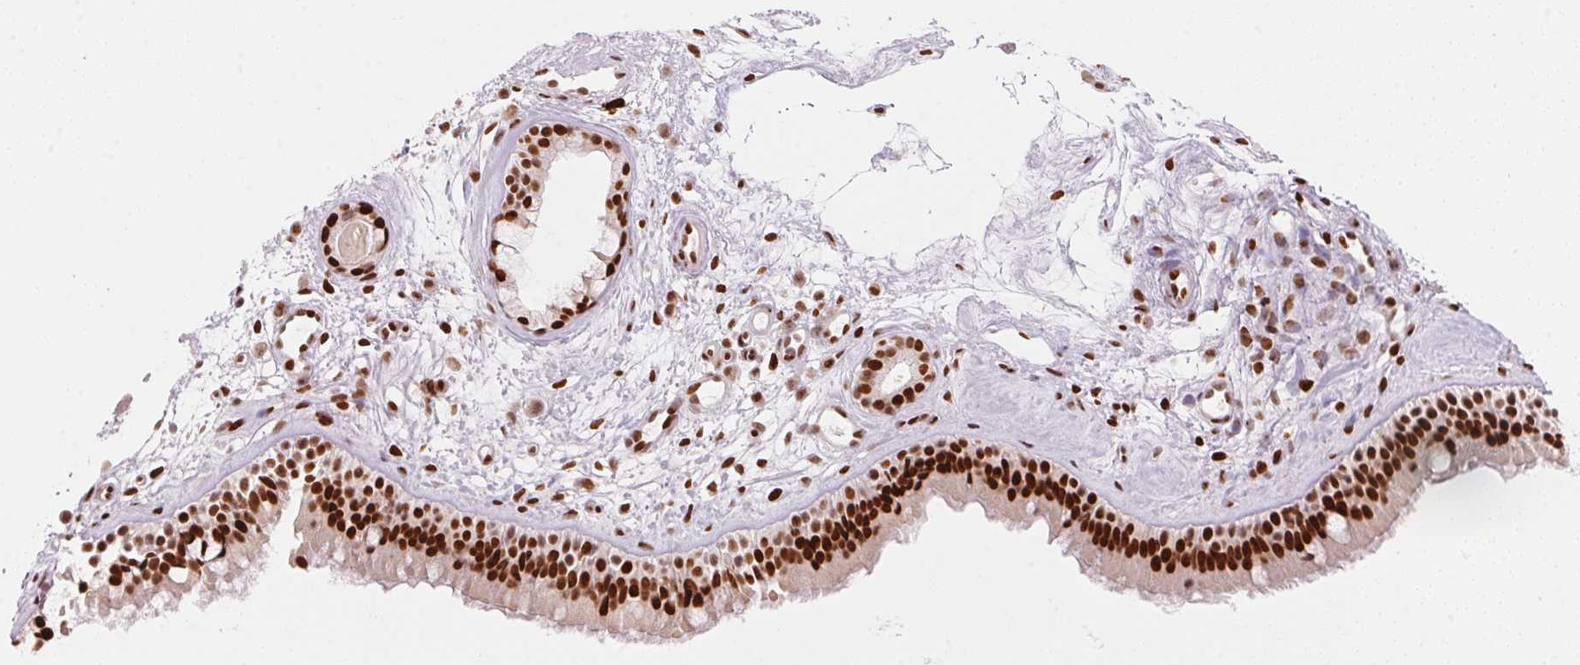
{"staining": {"intensity": "strong", "quantity": ">75%", "location": "nuclear"}, "tissue": "nasopharynx", "cell_type": "Respiratory epithelial cells", "image_type": "normal", "snomed": [{"axis": "morphology", "description": "Normal tissue, NOS"}, {"axis": "topography", "description": "Nasopharynx"}], "caption": "Immunohistochemical staining of unremarkable nasopharynx displays >75% levels of strong nuclear protein expression in approximately >75% of respiratory epithelial cells. Immunohistochemistry (ihc) stains the protein in brown and the nuclei are stained blue.", "gene": "NXF1", "patient": {"sex": "female", "age": 70}}